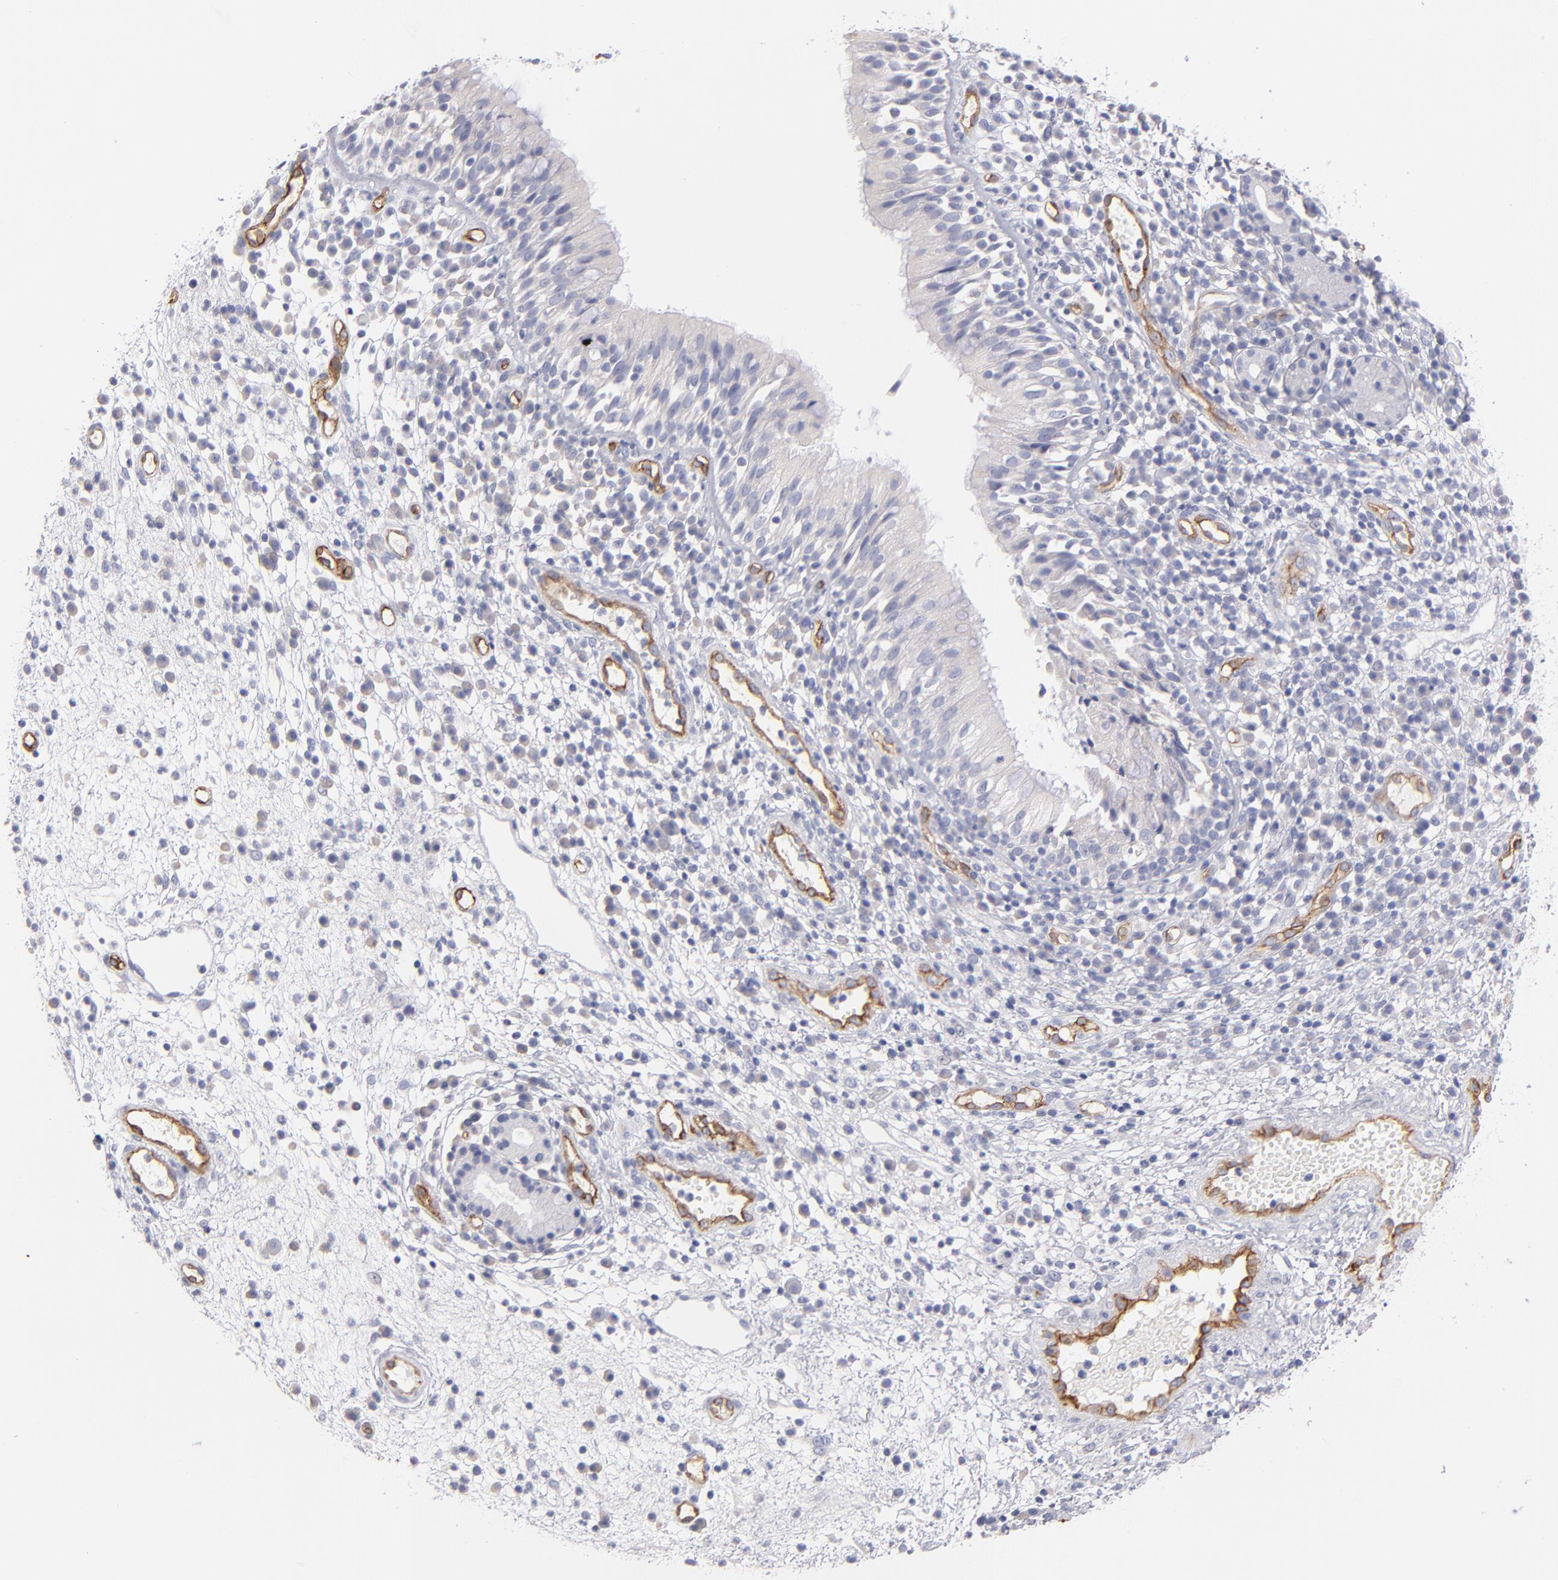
{"staining": {"intensity": "negative", "quantity": "none", "location": "none"}, "tissue": "nasopharynx", "cell_type": "Respiratory epithelial cells", "image_type": "normal", "snomed": [{"axis": "morphology", "description": "Normal tissue, NOS"}, {"axis": "morphology", "description": "Inflammation, NOS"}, {"axis": "morphology", "description": "Malignant melanoma, Metastatic site"}, {"axis": "topography", "description": "Nasopharynx"}], "caption": "The immunohistochemistry image has no significant positivity in respiratory epithelial cells of nasopharynx.", "gene": "PLVAP", "patient": {"sex": "female", "age": 55}}